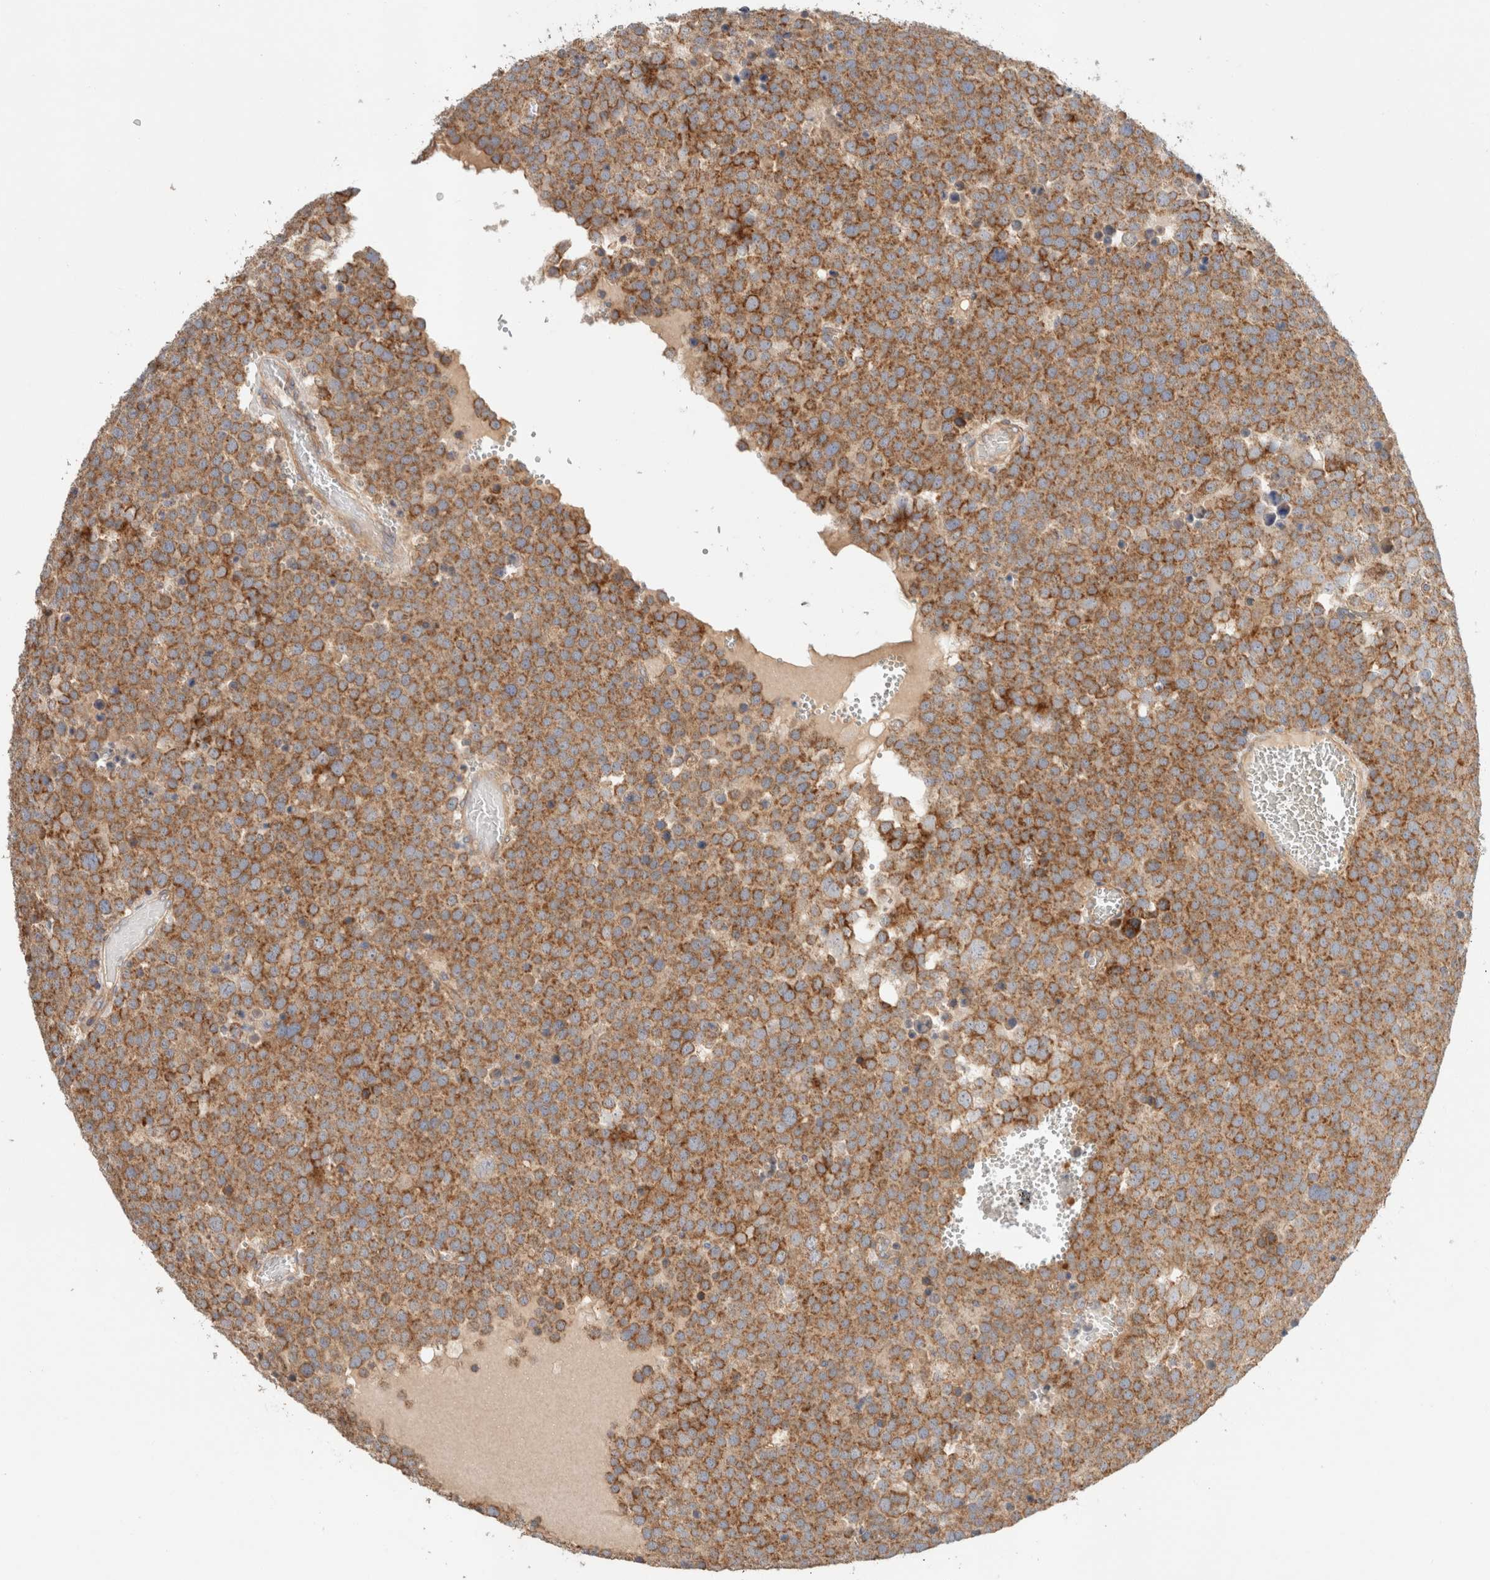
{"staining": {"intensity": "moderate", "quantity": ">75%", "location": "cytoplasmic/membranous"}, "tissue": "testis cancer", "cell_type": "Tumor cells", "image_type": "cancer", "snomed": [{"axis": "morphology", "description": "Seminoma, NOS"}, {"axis": "topography", "description": "Testis"}], "caption": "Immunohistochemical staining of testis cancer exhibits medium levels of moderate cytoplasmic/membranous staining in approximately >75% of tumor cells.", "gene": "B3GNTL1", "patient": {"sex": "male", "age": 71}}